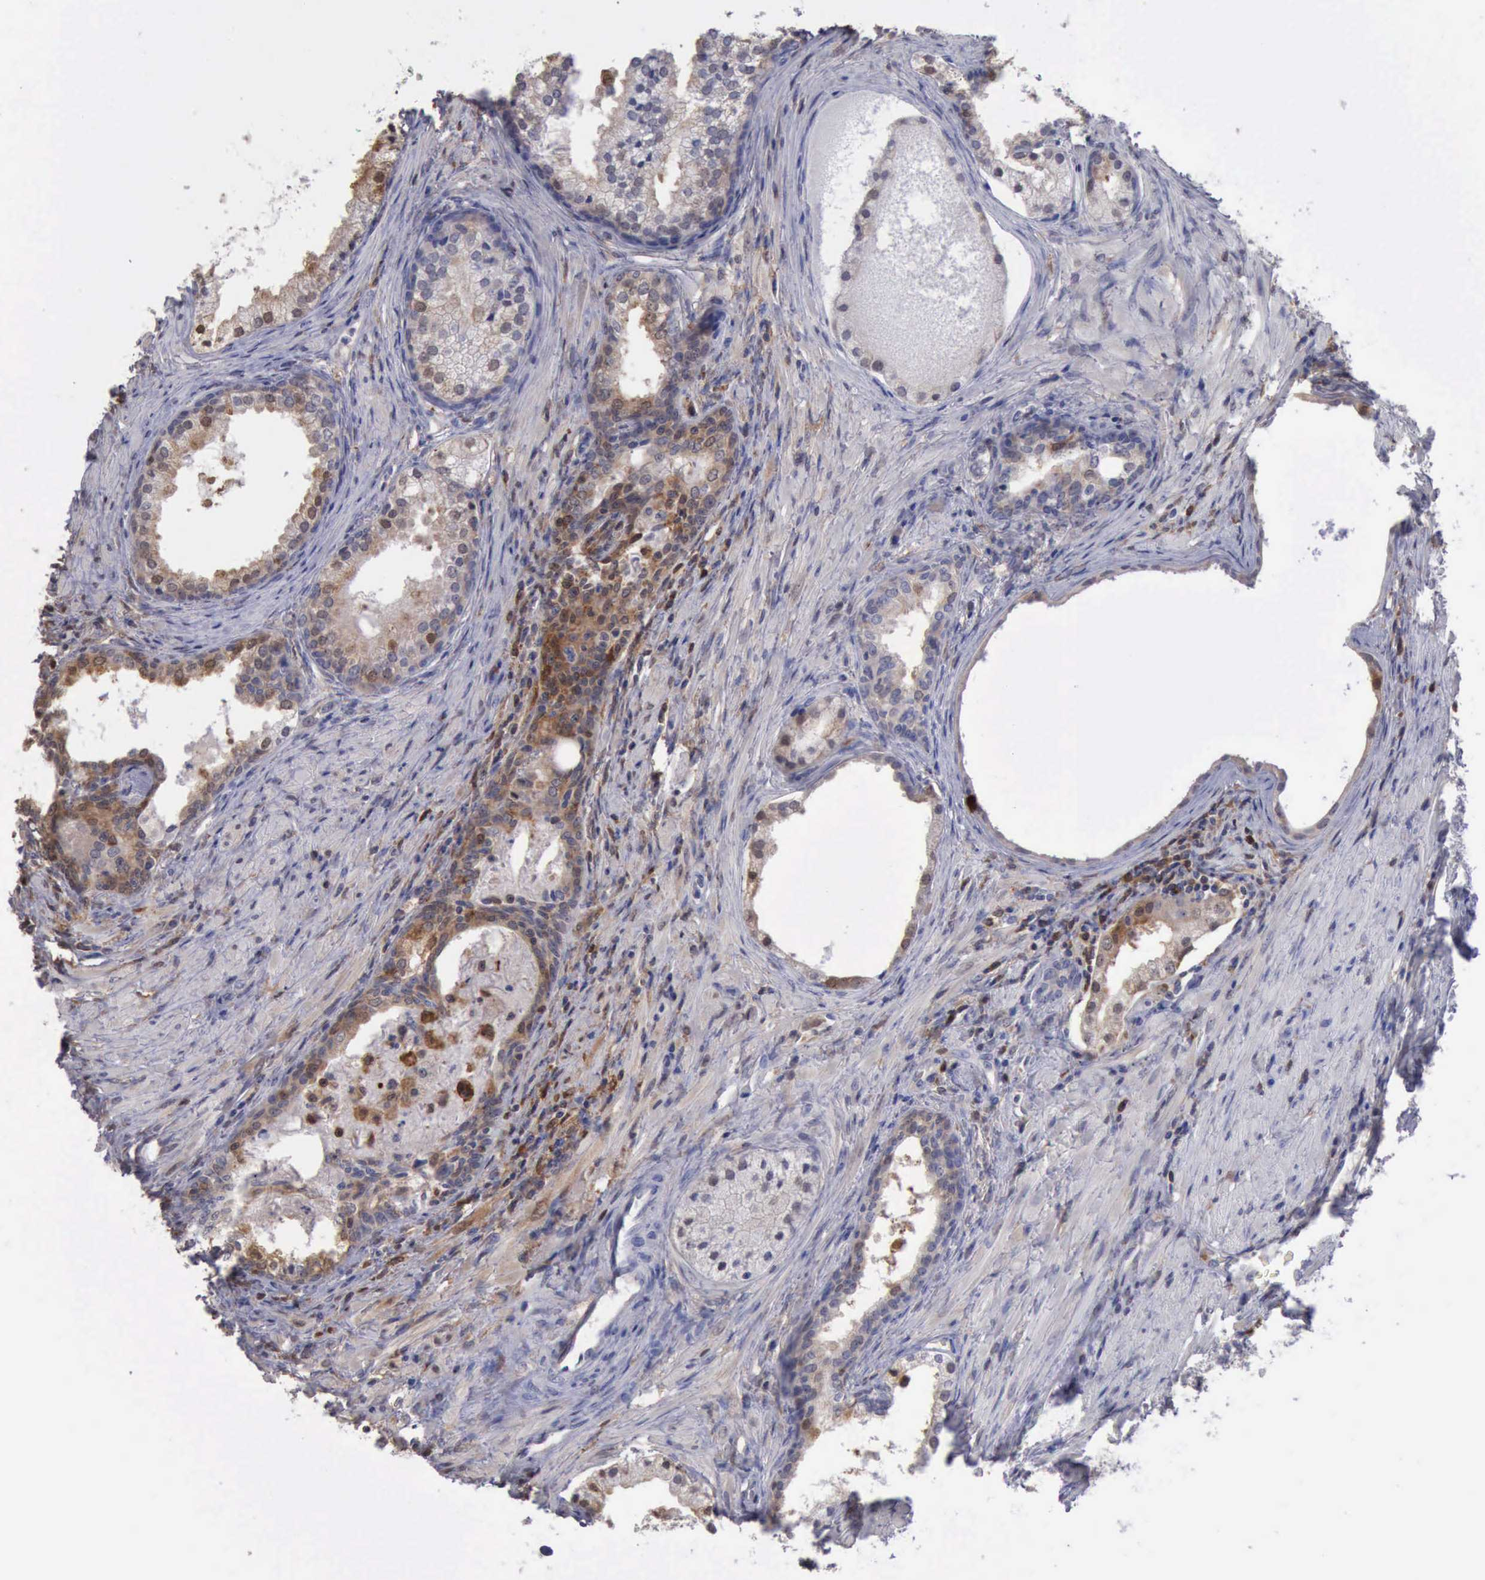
{"staining": {"intensity": "weak", "quantity": "<25%", "location": "nuclear"}, "tissue": "prostate cancer", "cell_type": "Tumor cells", "image_type": "cancer", "snomed": [{"axis": "morphology", "description": "Adenocarcinoma, Medium grade"}, {"axis": "topography", "description": "Prostate"}], "caption": "This is an immunohistochemistry micrograph of prostate cancer (medium-grade adenocarcinoma). There is no positivity in tumor cells.", "gene": "STAT1", "patient": {"sex": "male", "age": 70}}